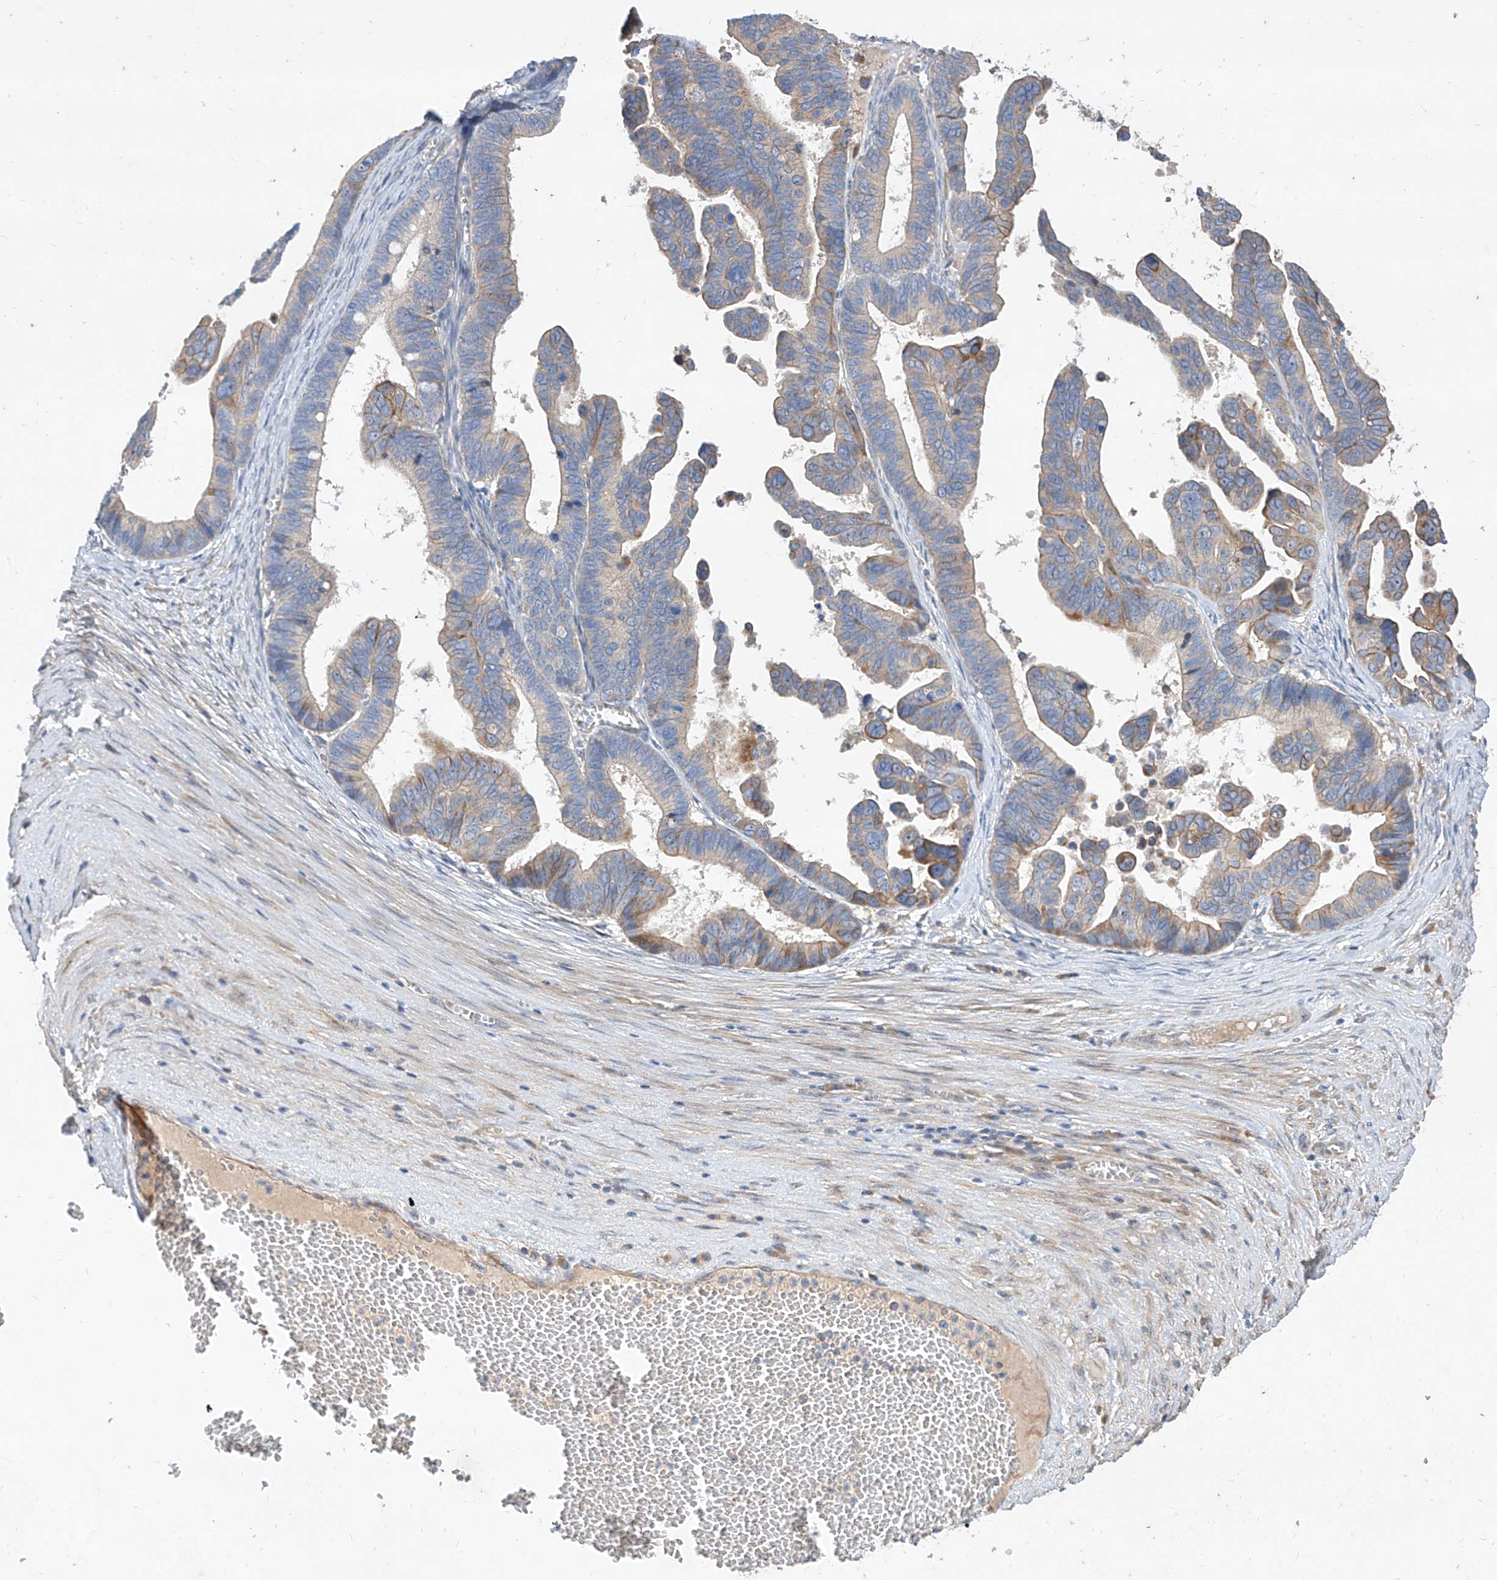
{"staining": {"intensity": "moderate", "quantity": "<25%", "location": "cytoplasmic/membranous"}, "tissue": "ovarian cancer", "cell_type": "Tumor cells", "image_type": "cancer", "snomed": [{"axis": "morphology", "description": "Cystadenocarcinoma, serous, NOS"}, {"axis": "topography", "description": "Ovary"}], "caption": "Human ovarian cancer (serous cystadenocarcinoma) stained with a protein marker reveals moderate staining in tumor cells.", "gene": "DIRAS3", "patient": {"sex": "female", "age": 56}}